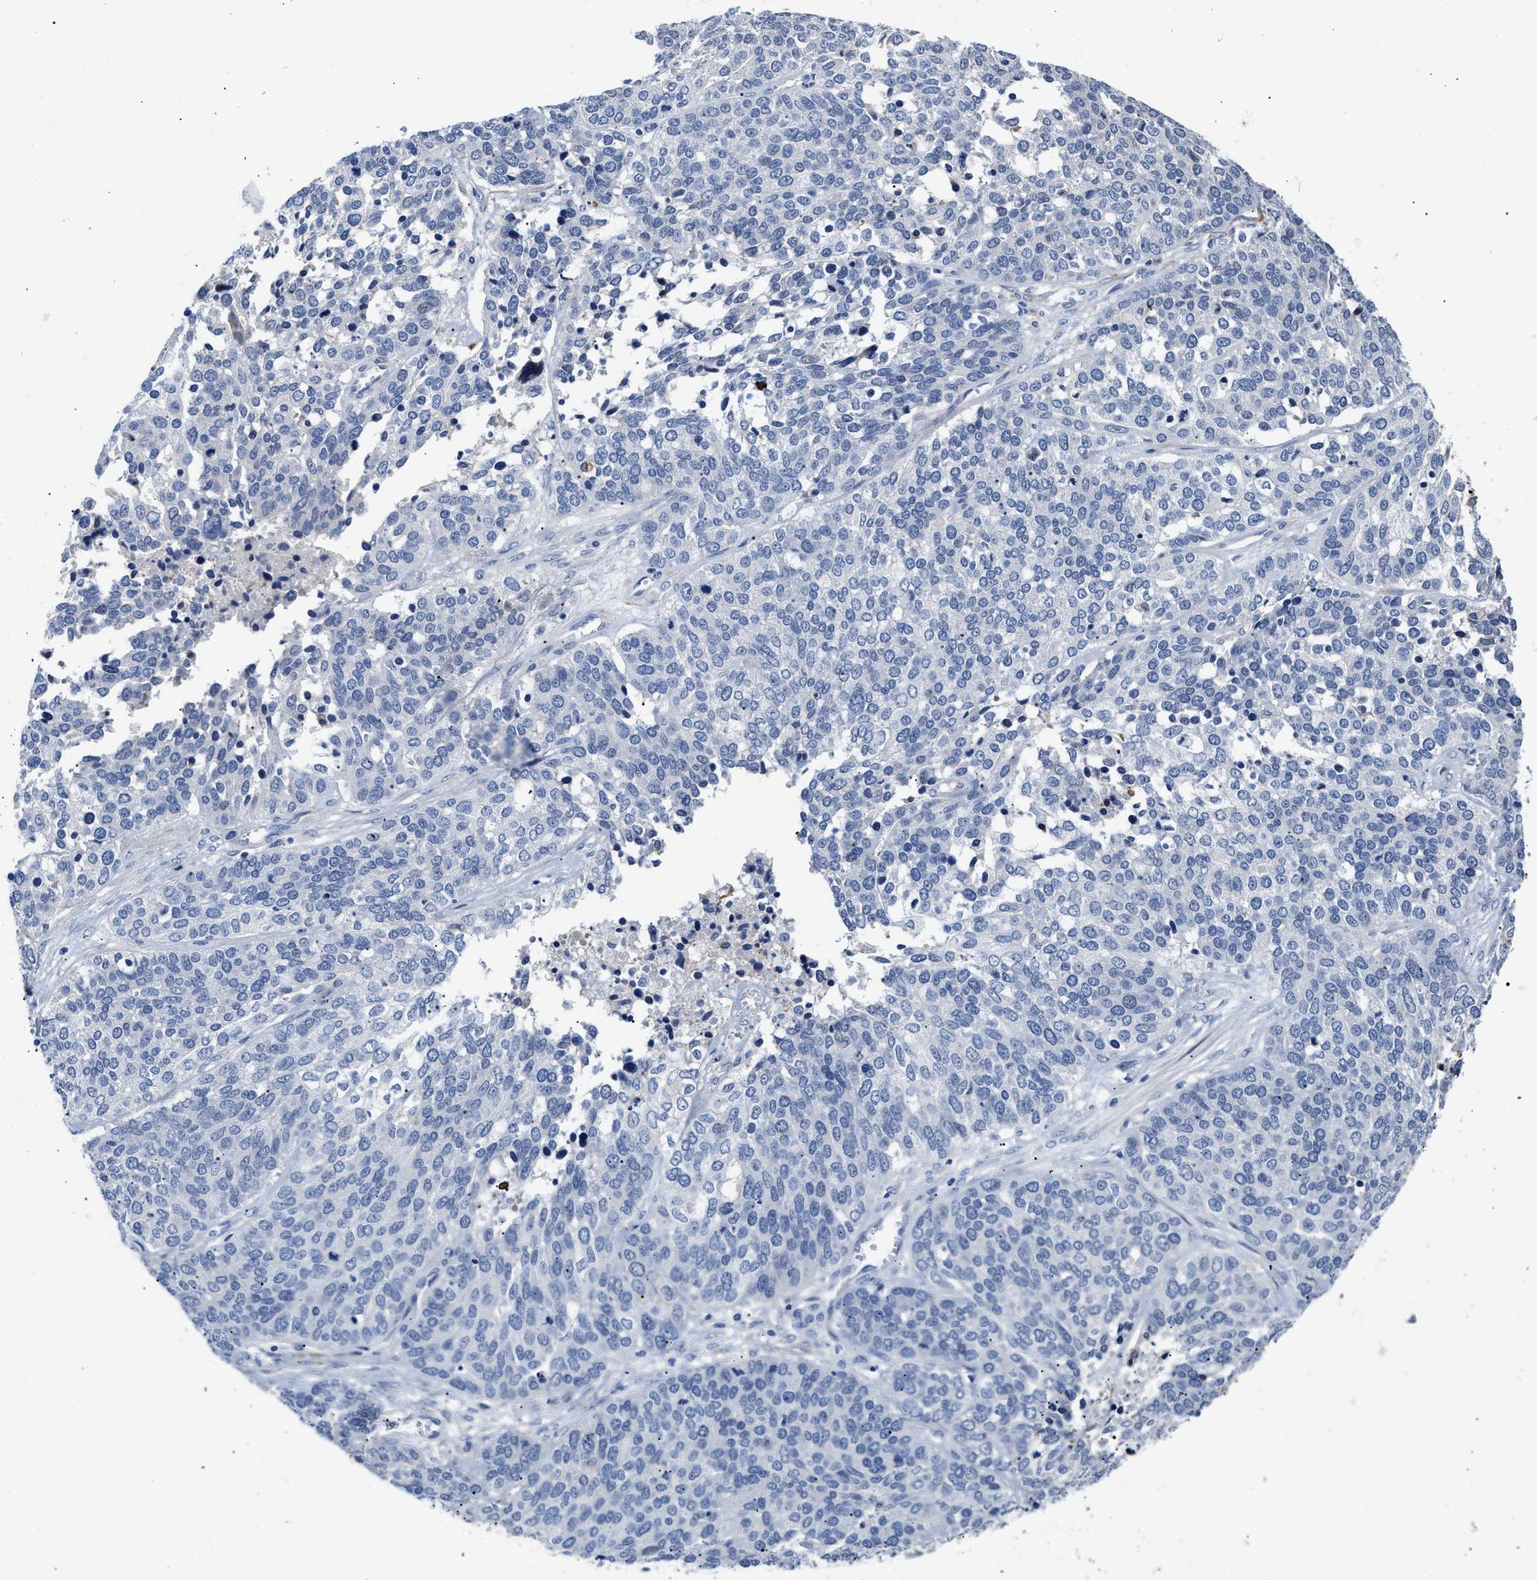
{"staining": {"intensity": "negative", "quantity": "none", "location": "none"}, "tissue": "ovarian cancer", "cell_type": "Tumor cells", "image_type": "cancer", "snomed": [{"axis": "morphology", "description": "Cystadenocarcinoma, serous, NOS"}, {"axis": "topography", "description": "Ovary"}], "caption": "Tumor cells show no significant positivity in serous cystadenocarcinoma (ovarian).", "gene": "ACTL7B", "patient": {"sex": "female", "age": 44}}